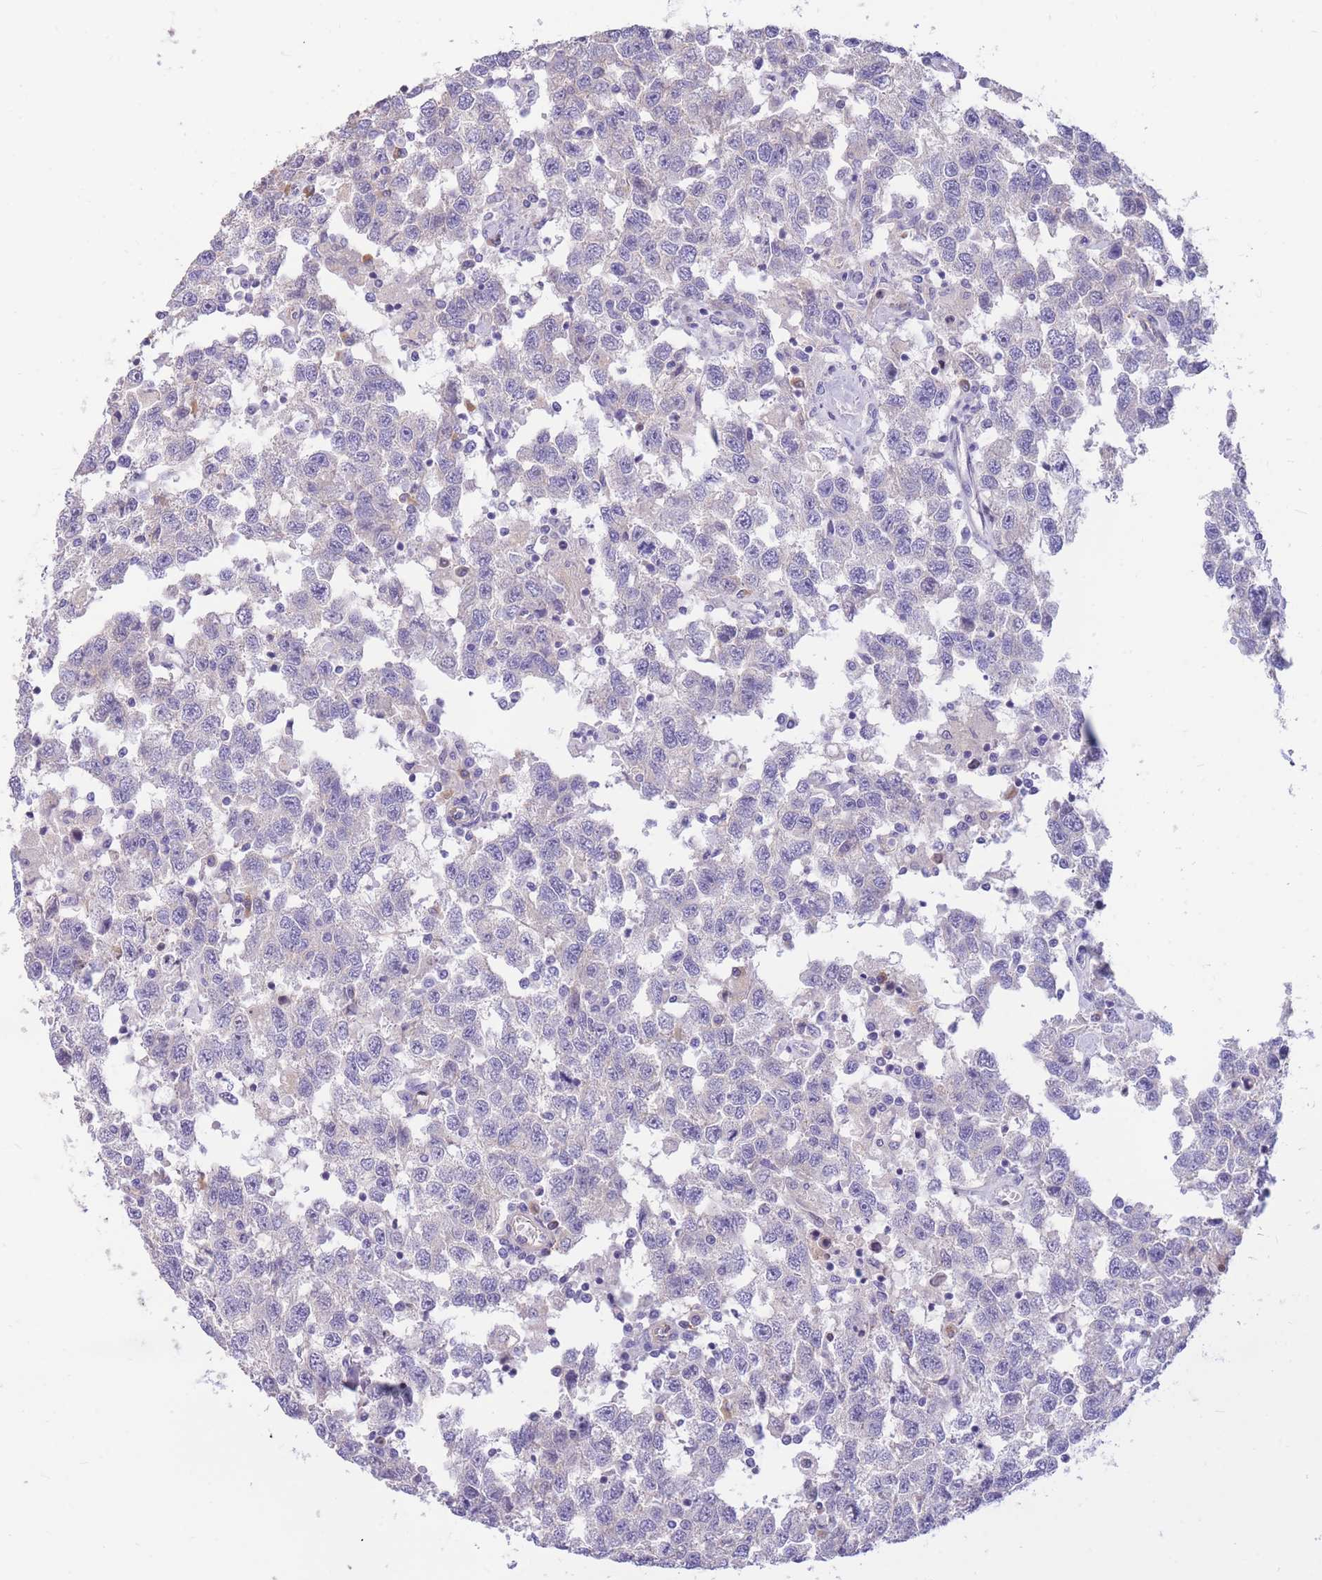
{"staining": {"intensity": "negative", "quantity": "none", "location": "none"}, "tissue": "testis cancer", "cell_type": "Tumor cells", "image_type": "cancer", "snomed": [{"axis": "morphology", "description": "Seminoma, NOS"}, {"axis": "topography", "description": "Testis"}], "caption": "Immunohistochemistry (IHC) micrograph of neoplastic tissue: human testis seminoma stained with DAB shows no significant protein staining in tumor cells.", "gene": "SULT1A1", "patient": {"sex": "male", "age": 41}}